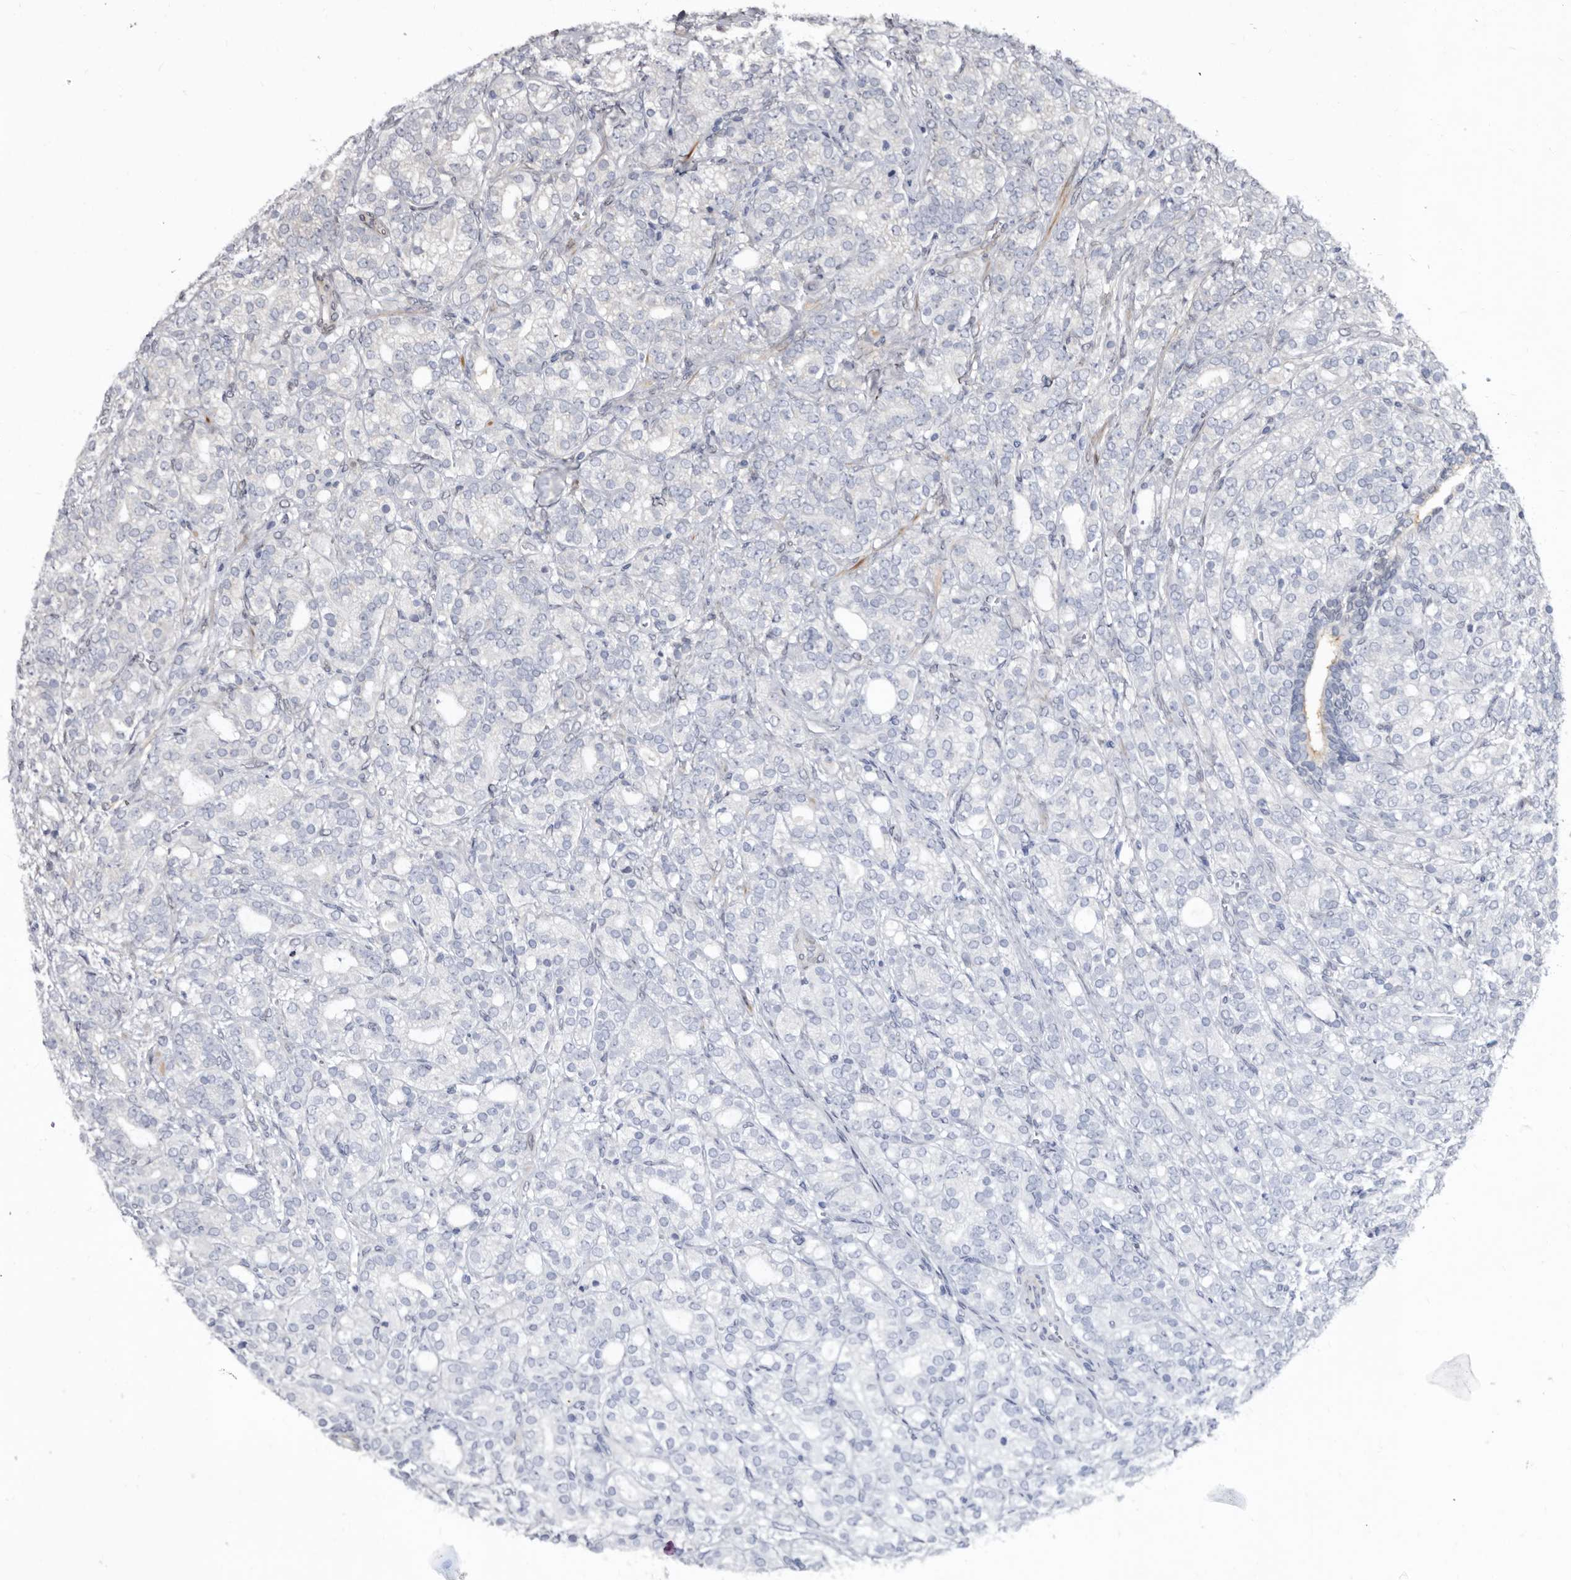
{"staining": {"intensity": "negative", "quantity": "none", "location": "none"}, "tissue": "prostate cancer", "cell_type": "Tumor cells", "image_type": "cancer", "snomed": [{"axis": "morphology", "description": "Adenocarcinoma, High grade"}, {"axis": "topography", "description": "Prostate"}], "caption": "A high-resolution image shows immunohistochemistry (IHC) staining of prostate cancer, which demonstrates no significant staining in tumor cells.", "gene": "PROM1", "patient": {"sex": "male", "age": 57}}